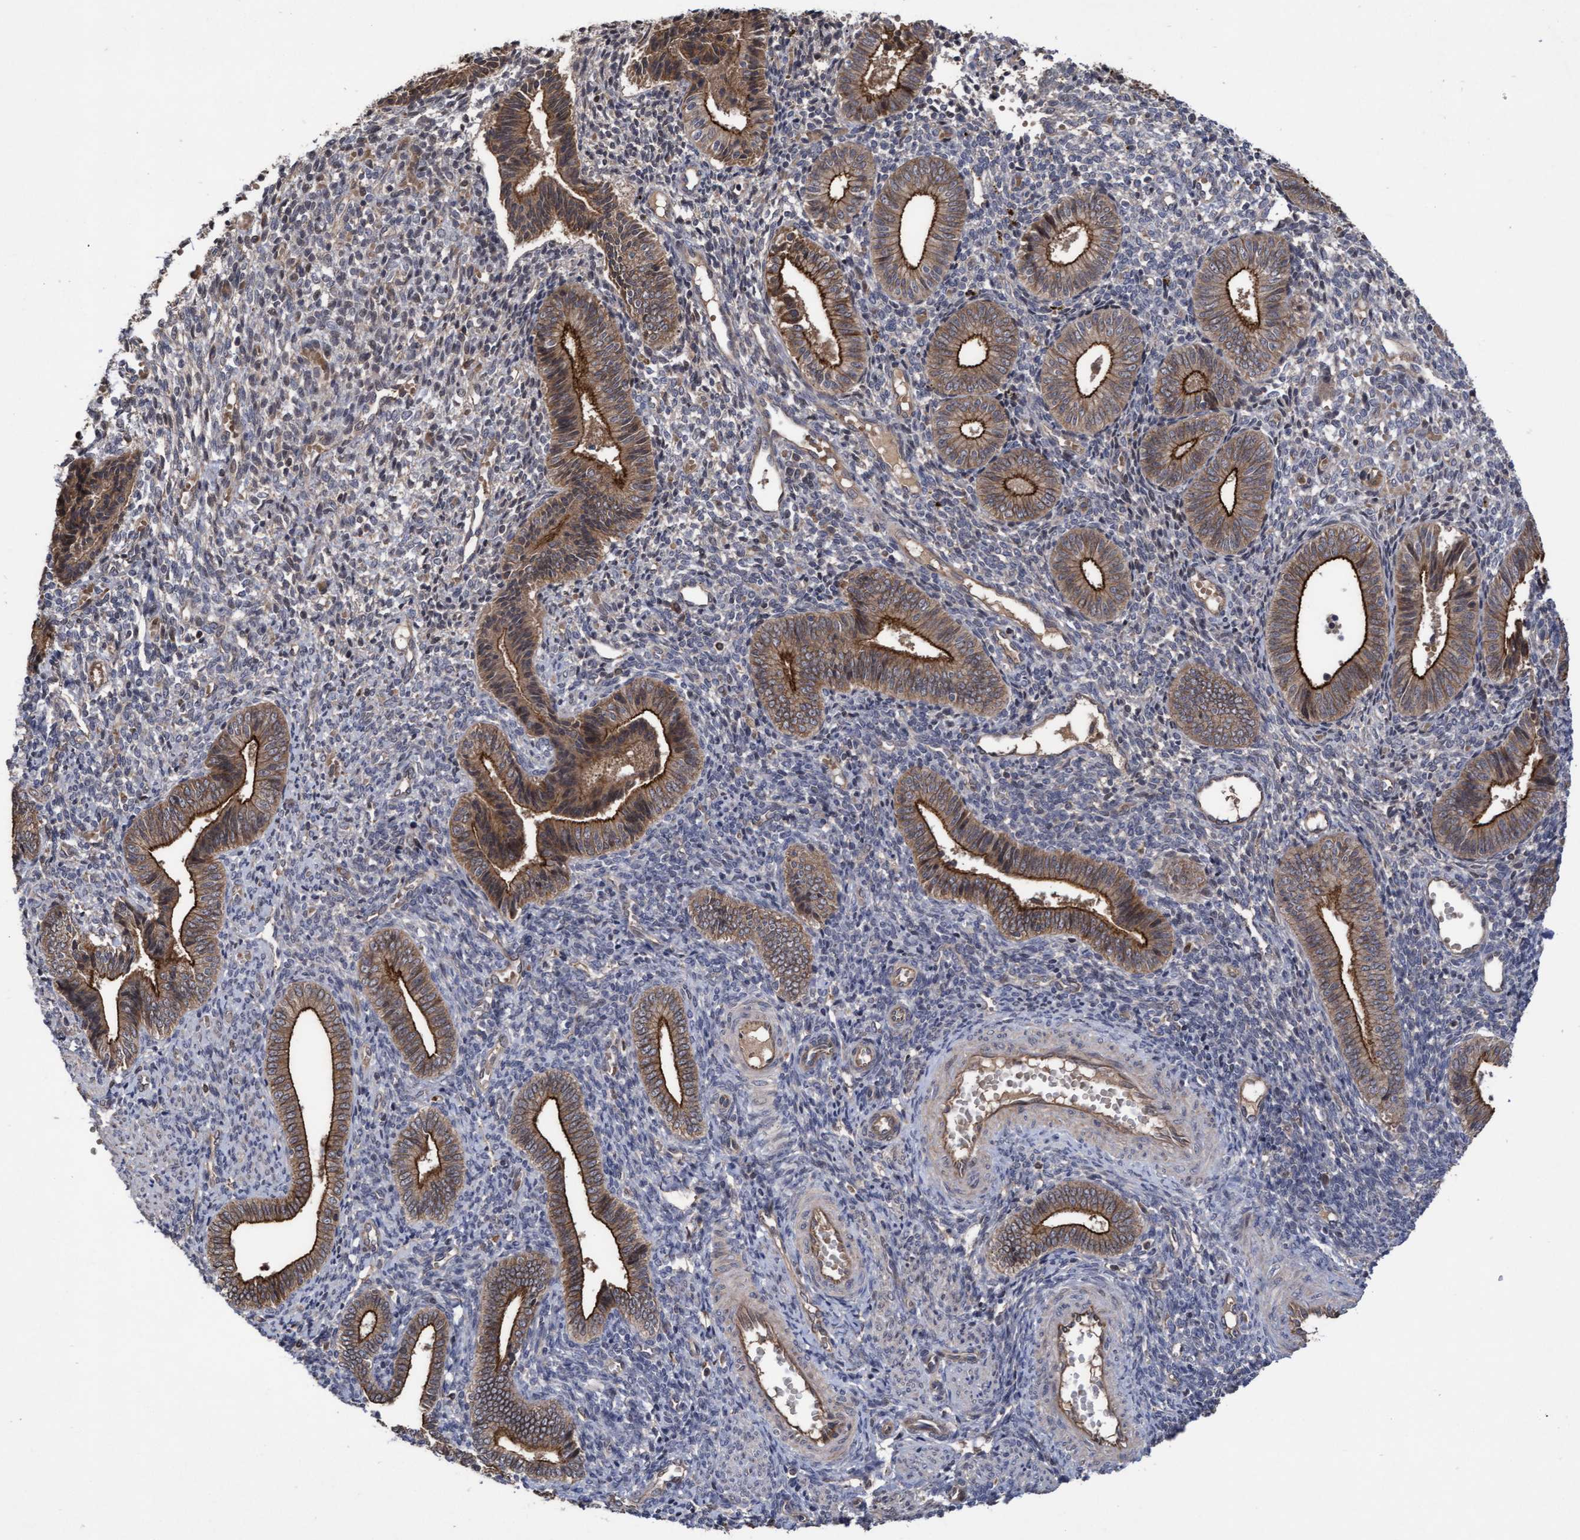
{"staining": {"intensity": "negative", "quantity": "none", "location": "none"}, "tissue": "endometrium", "cell_type": "Cells in endometrial stroma", "image_type": "normal", "snomed": [{"axis": "morphology", "description": "Normal tissue, NOS"}, {"axis": "topography", "description": "Uterus"}, {"axis": "topography", "description": "Endometrium"}], "caption": "Immunohistochemical staining of benign endometrium exhibits no significant positivity in cells in endometrial stroma.", "gene": "COBL", "patient": {"sex": "female", "age": 33}}